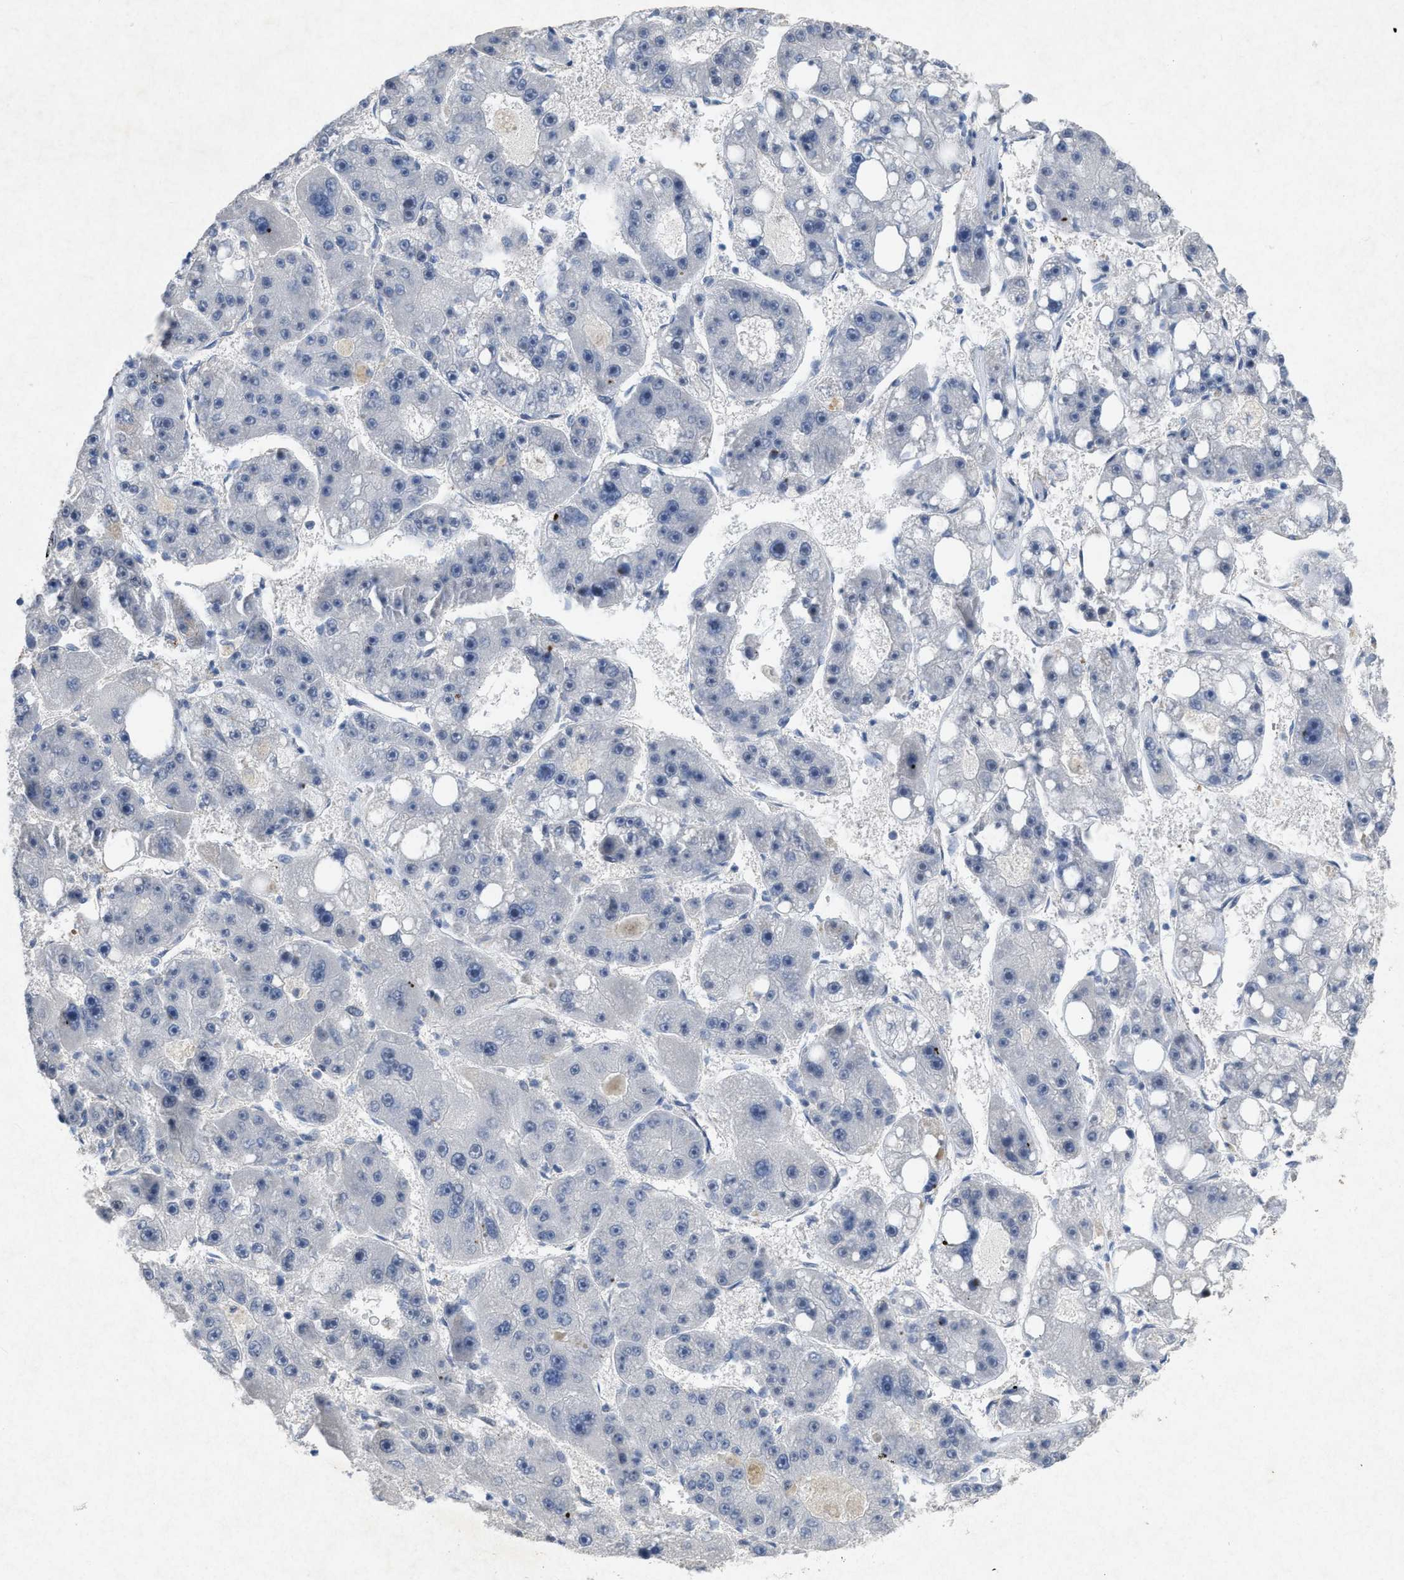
{"staining": {"intensity": "negative", "quantity": "none", "location": "none"}, "tissue": "liver cancer", "cell_type": "Tumor cells", "image_type": "cancer", "snomed": [{"axis": "morphology", "description": "Carcinoma, Hepatocellular, NOS"}, {"axis": "topography", "description": "Liver"}], "caption": "Protein analysis of liver cancer (hepatocellular carcinoma) shows no significant positivity in tumor cells.", "gene": "PDGFRA", "patient": {"sex": "female", "age": 61}}